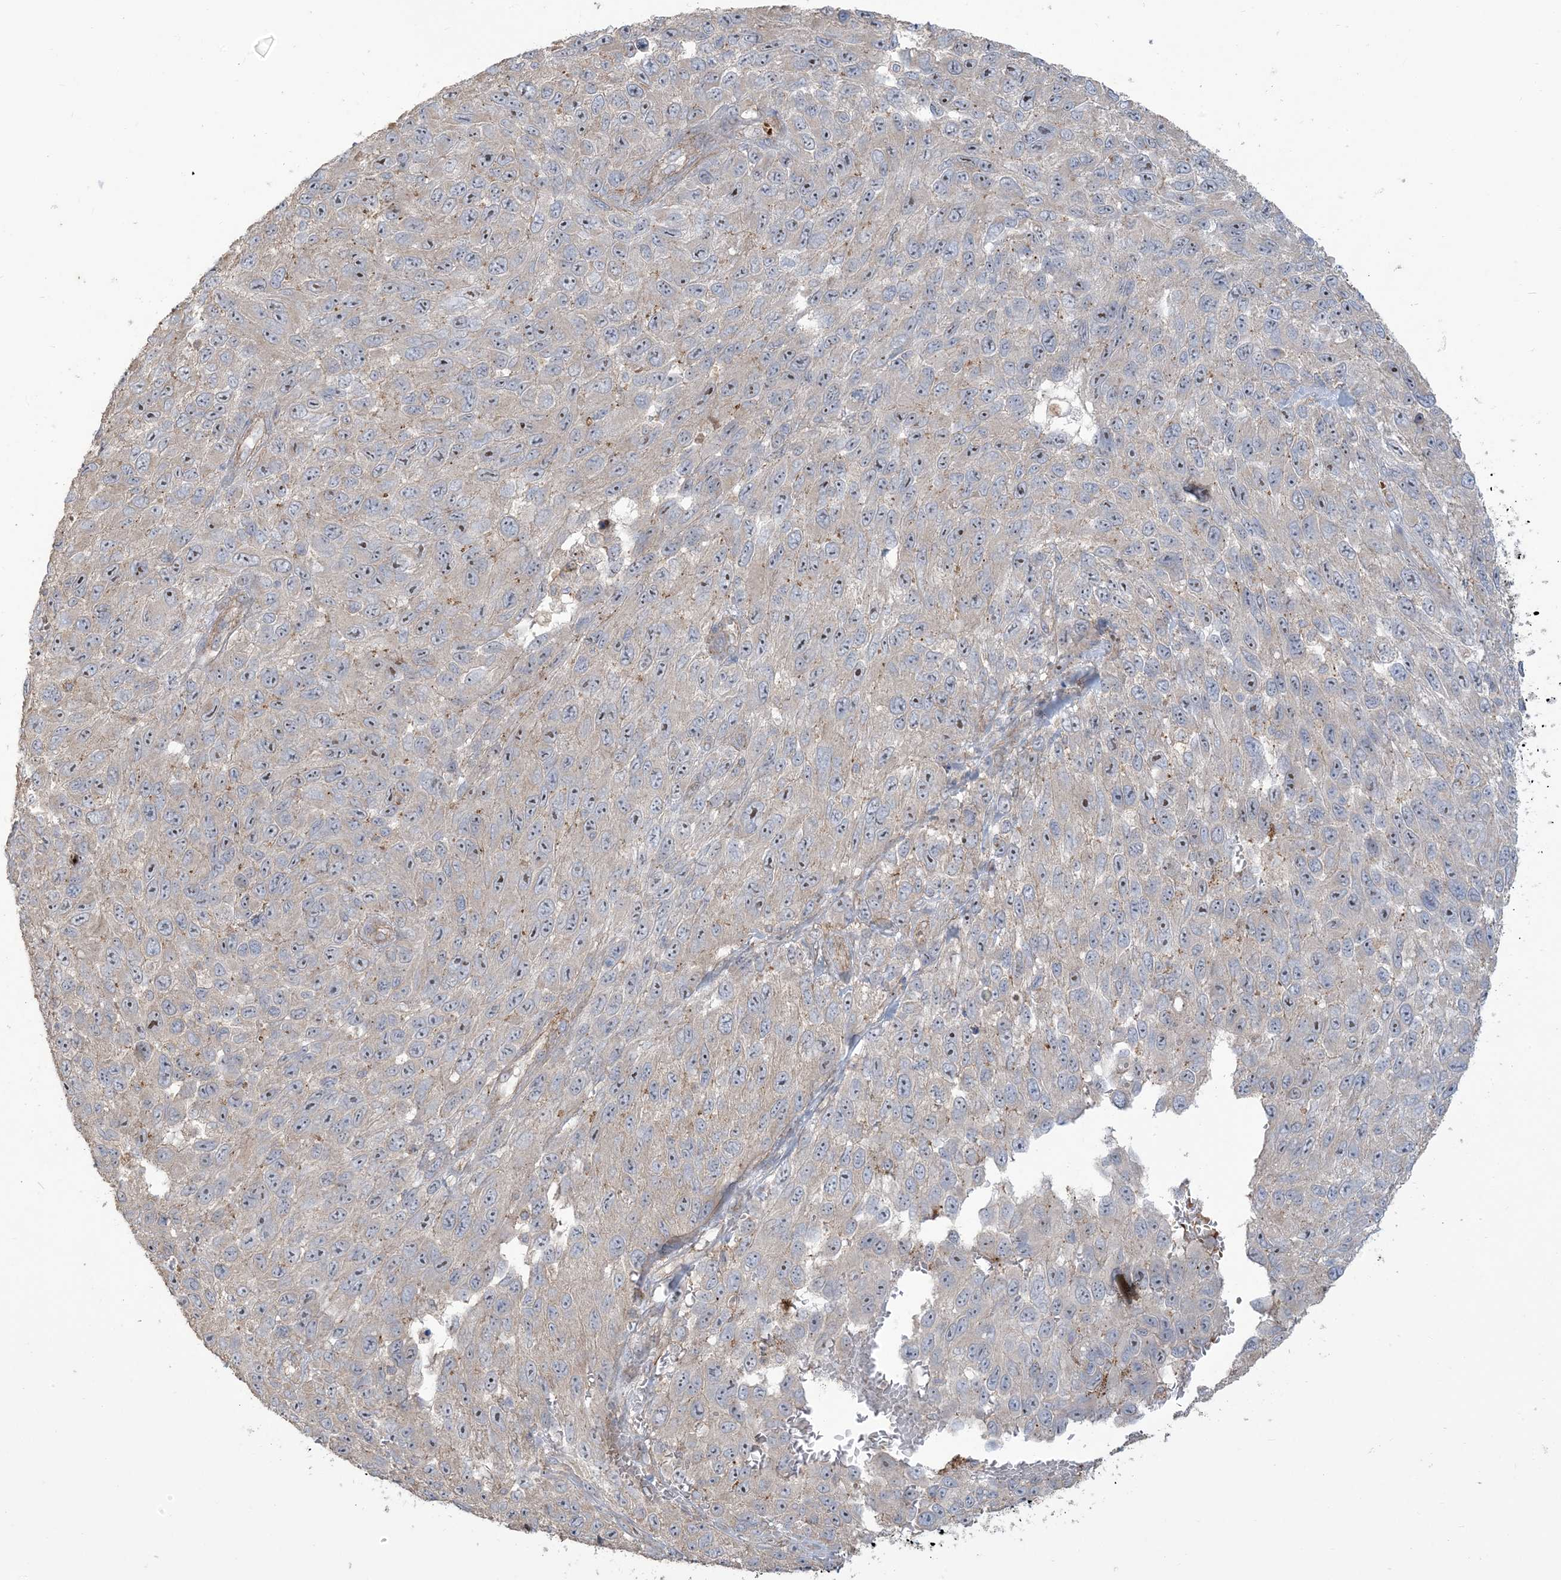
{"staining": {"intensity": "moderate", "quantity": "<25%", "location": "nuclear"}, "tissue": "melanoma", "cell_type": "Tumor cells", "image_type": "cancer", "snomed": [{"axis": "morphology", "description": "Malignant melanoma, NOS"}, {"axis": "topography", "description": "Skin"}], "caption": "Malignant melanoma tissue exhibits moderate nuclear expression in about <25% of tumor cells, visualized by immunohistochemistry.", "gene": "KLHL18", "patient": {"sex": "female", "age": 96}}